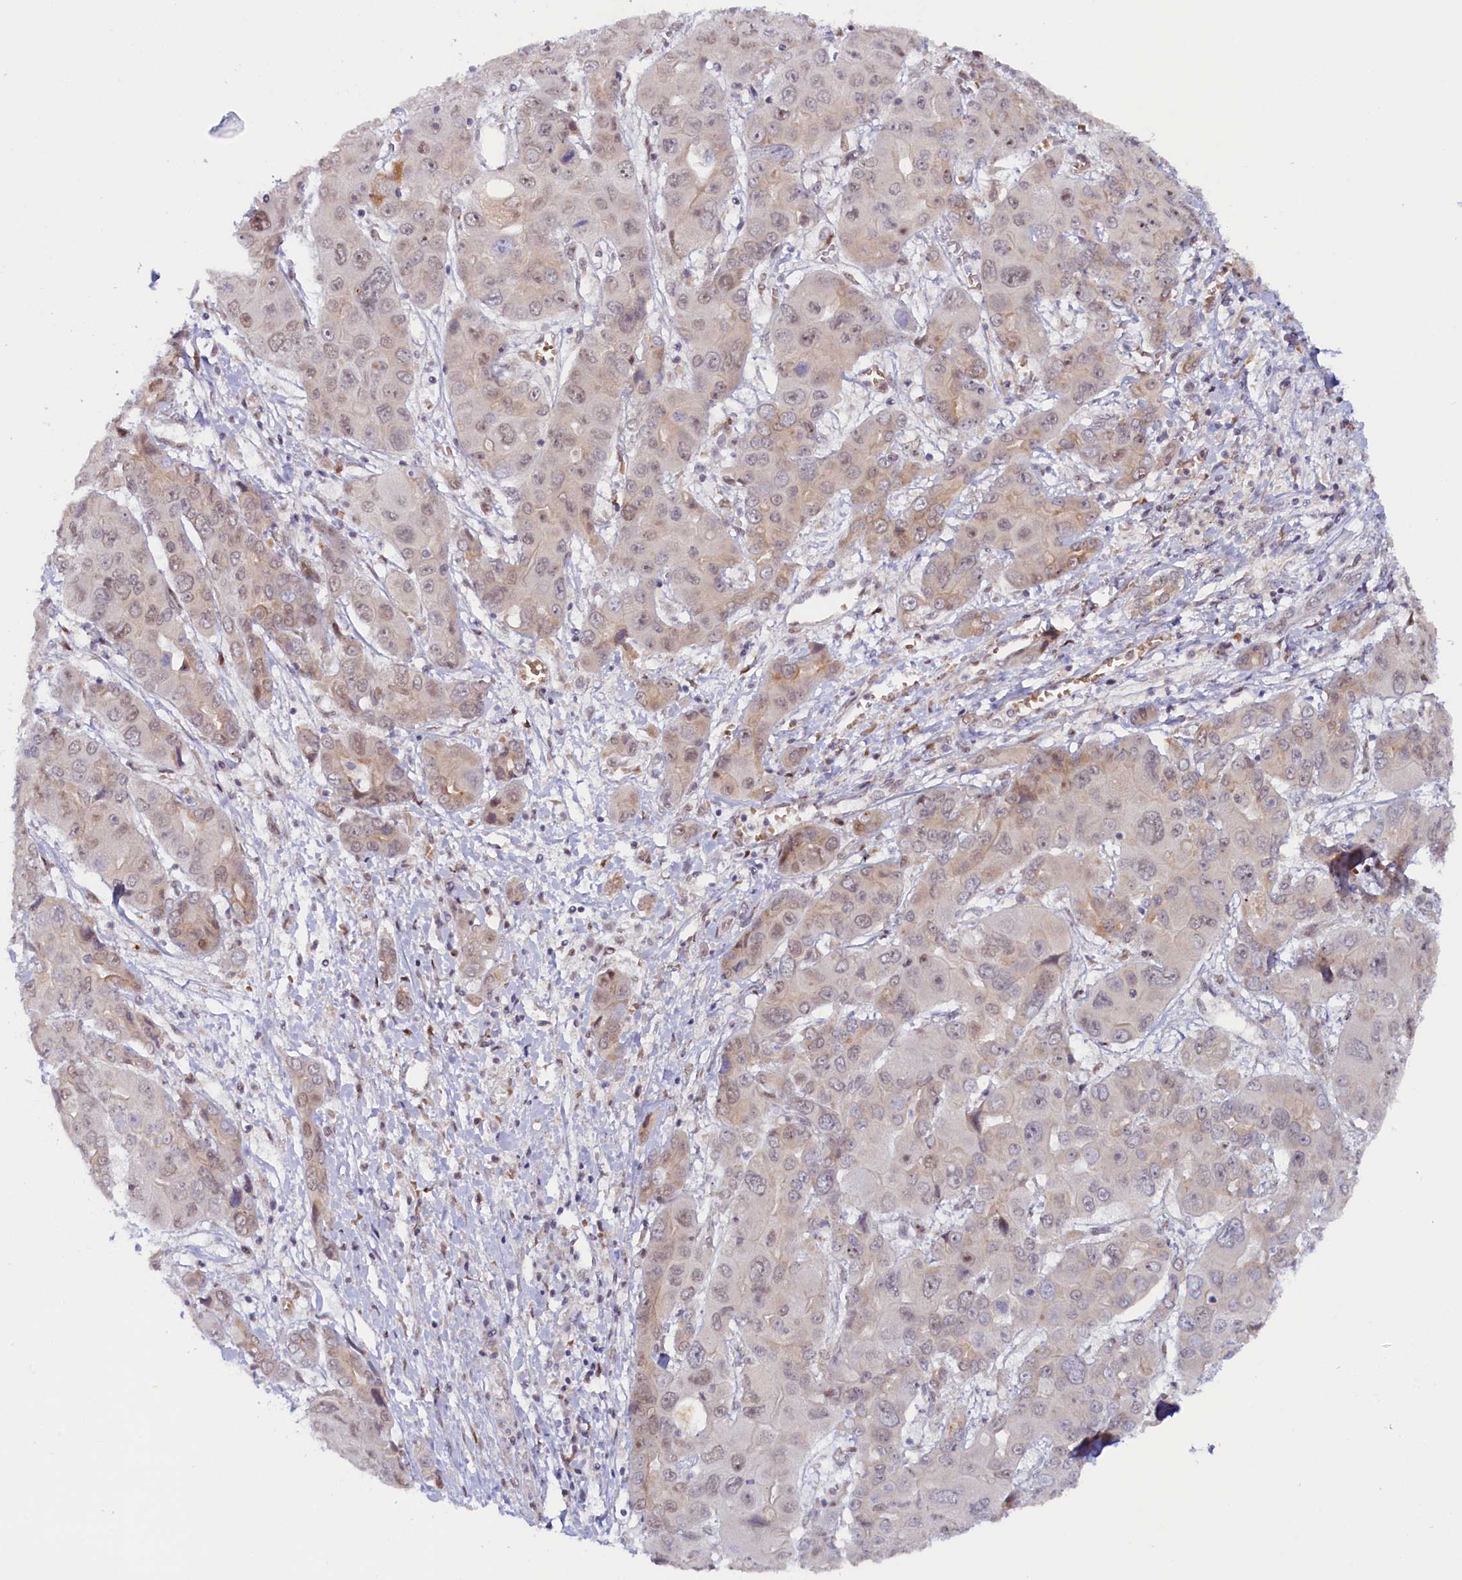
{"staining": {"intensity": "weak", "quantity": "<25%", "location": "nuclear"}, "tissue": "liver cancer", "cell_type": "Tumor cells", "image_type": "cancer", "snomed": [{"axis": "morphology", "description": "Cholangiocarcinoma"}, {"axis": "topography", "description": "Liver"}], "caption": "An immunohistochemistry (IHC) photomicrograph of liver cholangiocarcinoma is shown. There is no staining in tumor cells of liver cholangiocarcinoma. The staining was performed using DAB to visualize the protein expression in brown, while the nuclei were stained in blue with hematoxylin (Magnification: 20x).", "gene": "ANKRD24", "patient": {"sex": "male", "age": 67}}